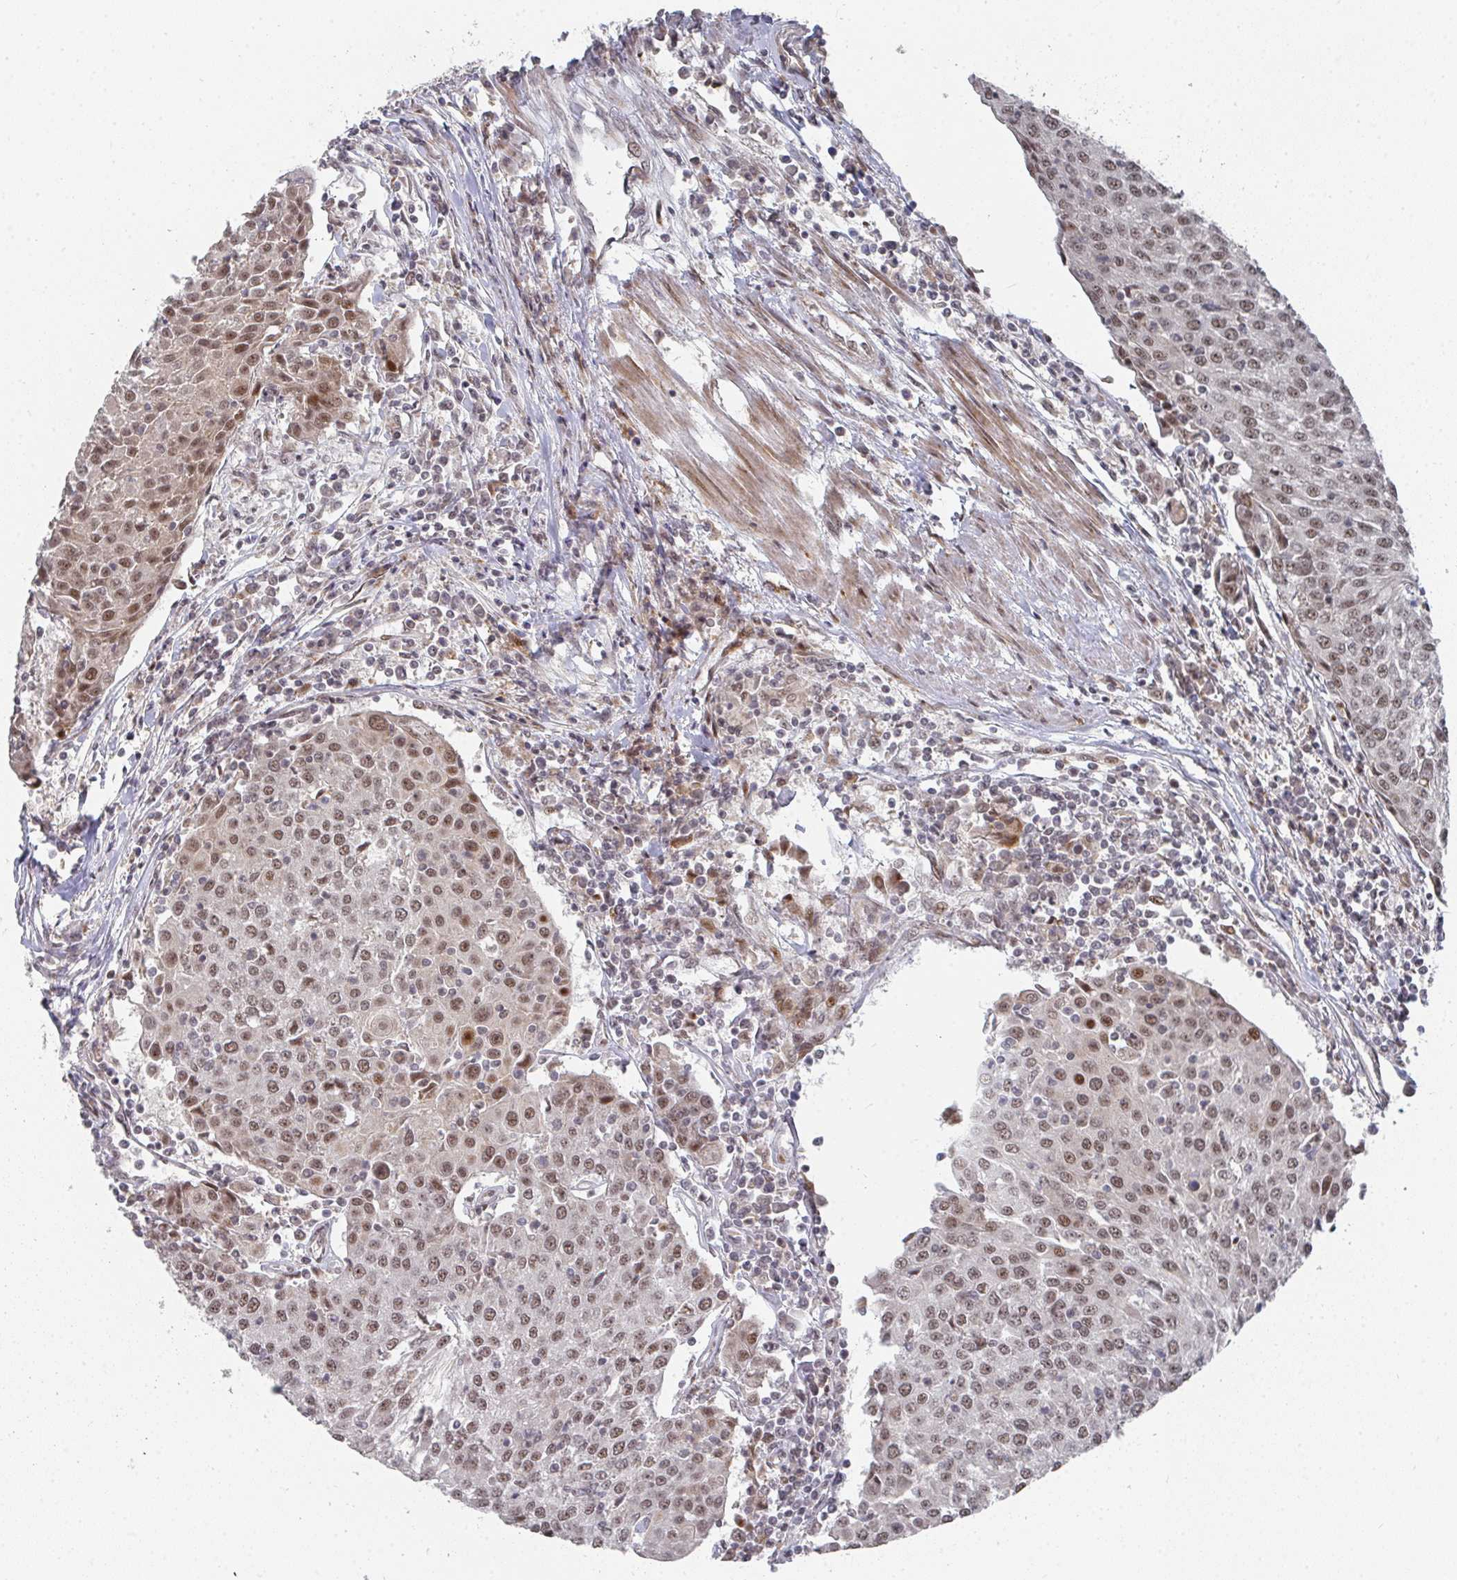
{"staining": {"intensity": "moderate", "quantity": ">75%", "location": "nuclear"}, "tissue": "urothelial cancer", "cell_type": "Tumor cells", "image_type": "cancer", "snomed": [{"axis": "morphology", "description": "Urothelial carcinoma, High grade"}, {"axis": "topography", "description": "Urinary bladder"}], "caption": "Tumor cells display medium levels of moderate nuclear staining in about >75% of cells in urothelial cancer. Nuclei are stained in blue.", "gene": "RBBP5", "patient": {"sex": "female", "age": 85}}